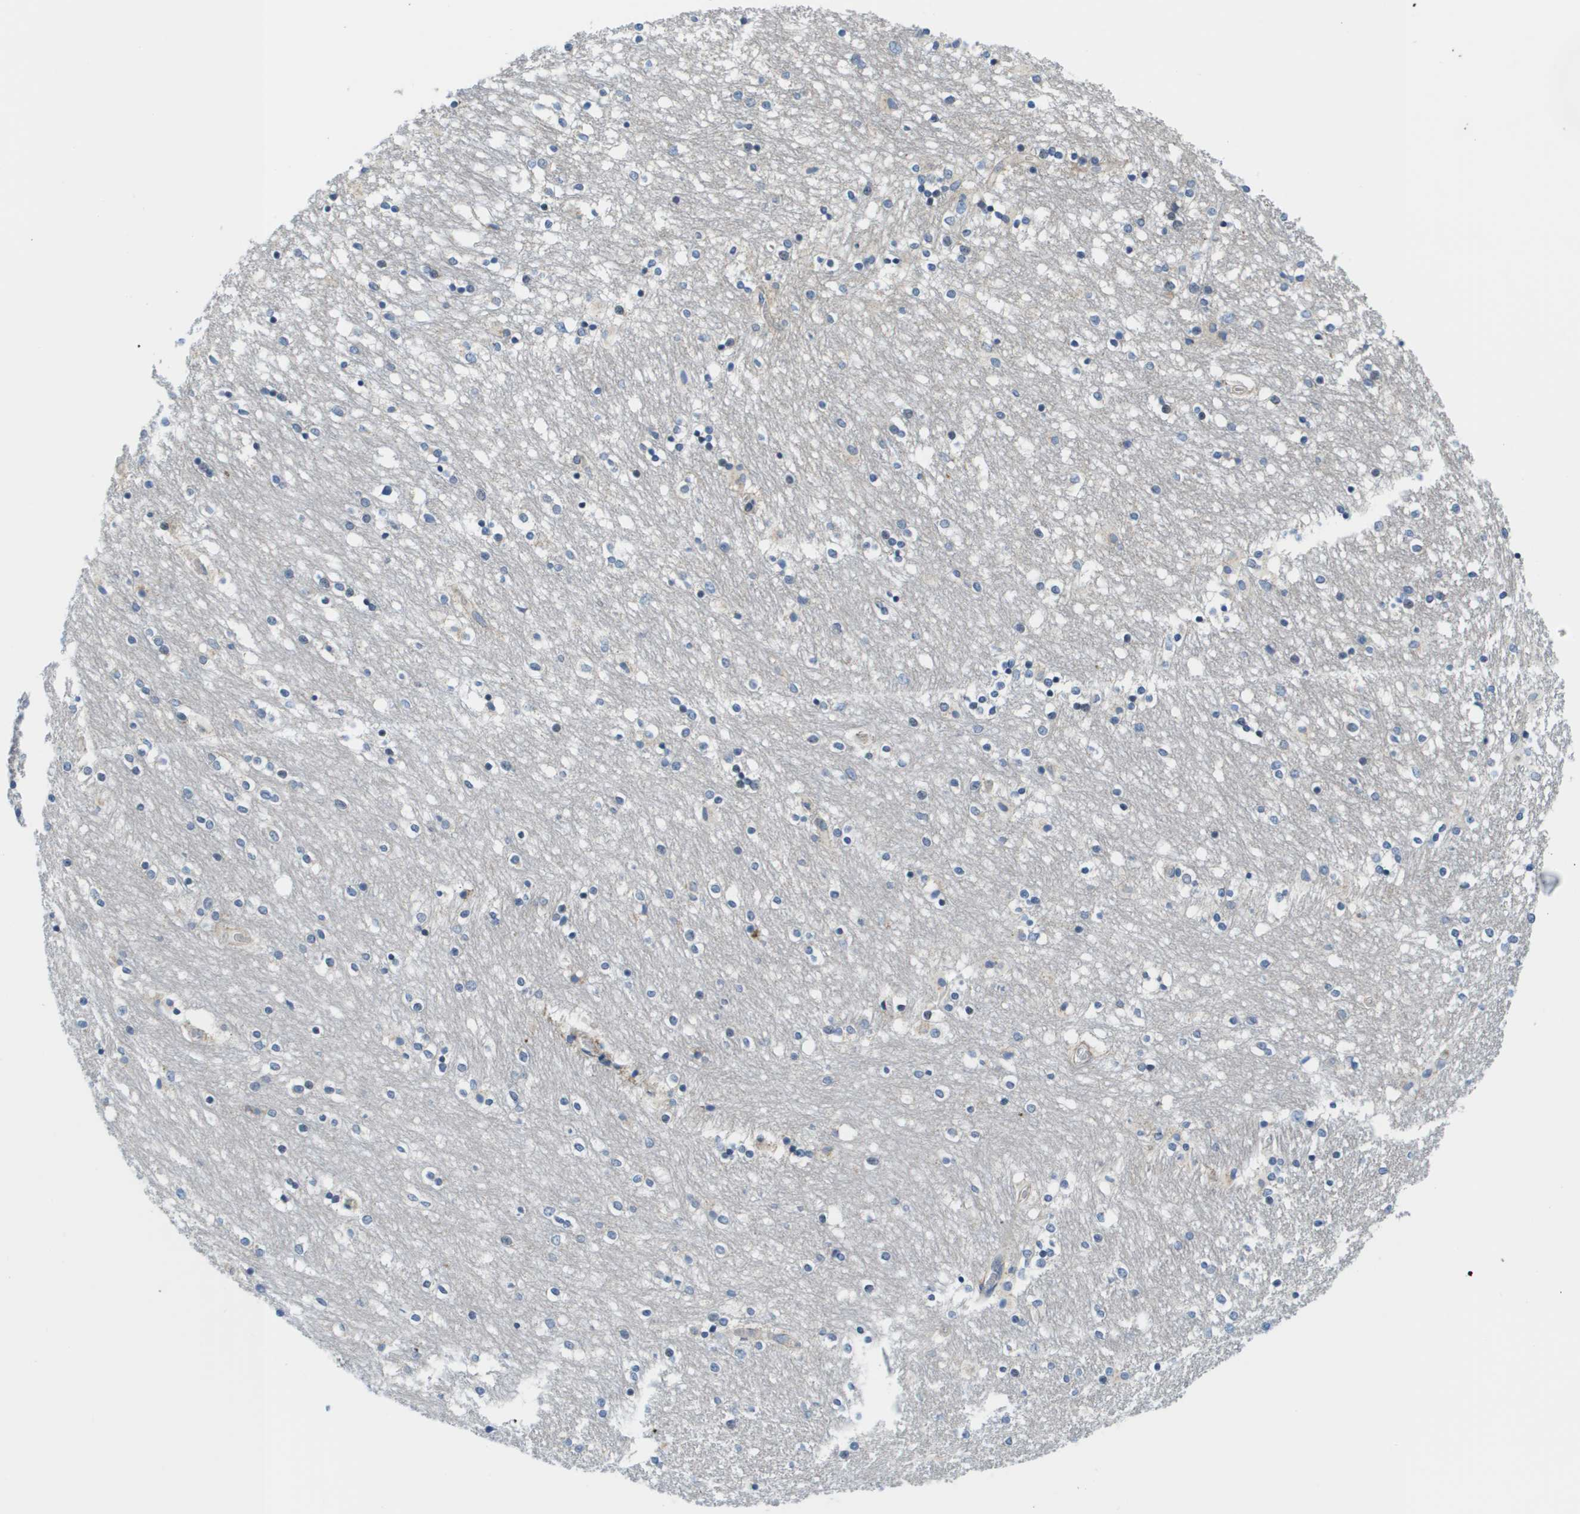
{"staining": {"intensity": "negative", "quantity": "none", "location": "none"}, "tissue": "caudate", "cell_type": "Glial cells", "image_type": "normal", "snomed": [{"axis": "morphology", "description": "Normal tissue, NOS"}, {"axis": "topography", "description": "Lateral ventricle wall"}], "caption": "Glial cells are negative for protein expression in normal human caudate. (Stains: DAB immunohistochemistry with hematoxylin counter stain, Microscopy: brightfield microscopy at high magnification).", "gene": "KRT23", "patient": {"sex": "female", "age": 54}}